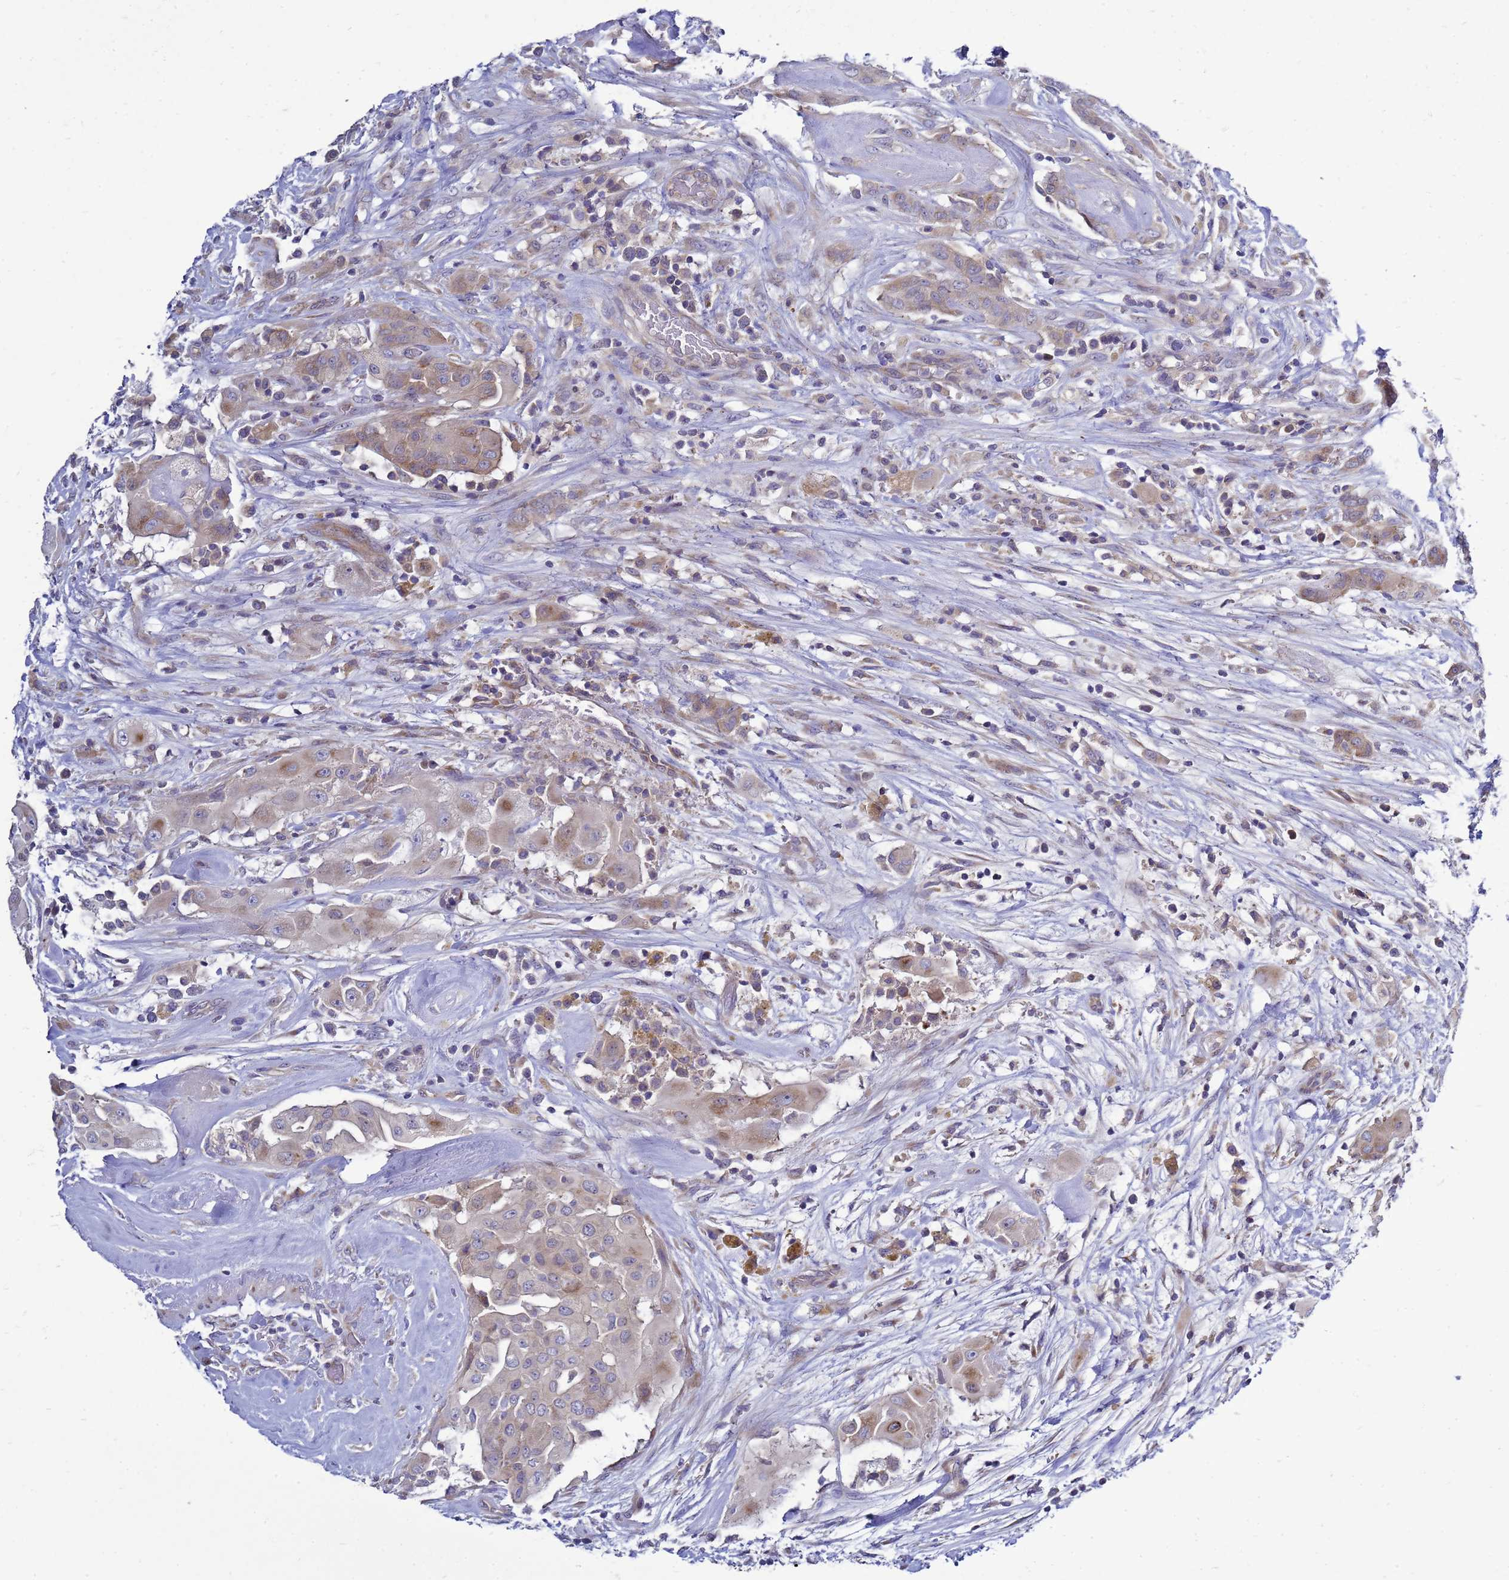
{"staining": {"intensity": "weak", "quantity": "<25%", "location": "cytoplasmic/membranous"}, "tissue": "thyroid cancer", "cell_type": "Tumor cells", "image_type": "cancer", "snomed": [{"axis": "morphology", "description": "Papillary adenocarcinoma, NOS"}, {"axis": "topography", "description": "Thyroid gland"}], "caption": "The IHC image has no significant positivity in tumor cells of papillary adenocarcinoma (thyroid) tissue.", "gene": "MON1B", "patient": {"sex": "female", "age": 59}}